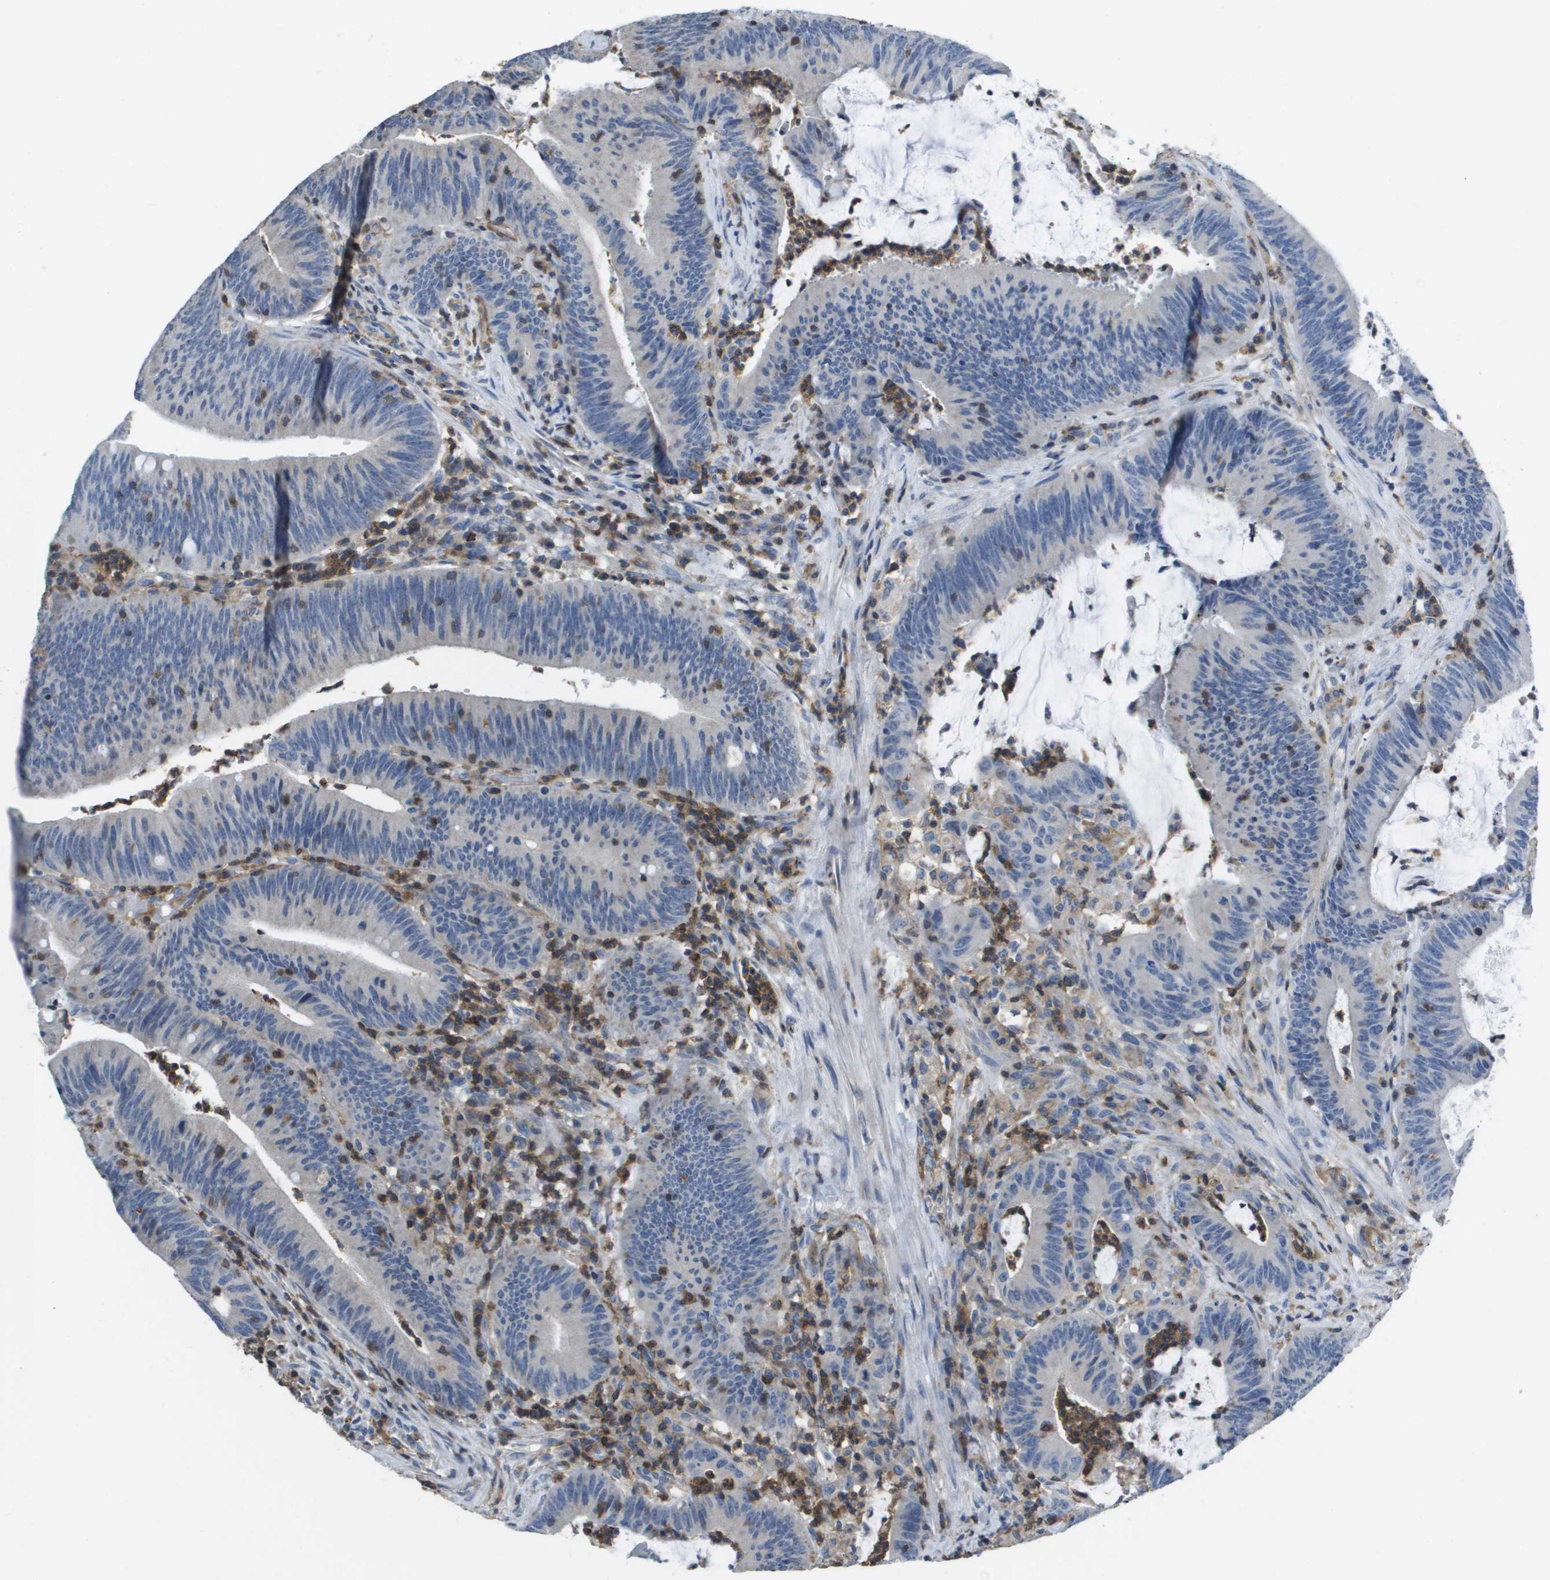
{"staining": {"intensity": "negative", "quantity": "none", "location": "none"}, "tissue": "colorectal cancer", "cell_type": "Tumor cells", "image_type": "cancer", "snomed": [{"axis": "morphology", "description": "Normal tissue, NOS"}, {"axis": "morphology", "description": "Adenocarcinoma, NOS"}, {"axis": "topography", "description": "Rectum"}], "caption": "Immunohistochemistry (IHC) photomicrograph of neoplastic tissue: human colorectal cancer (adenocarcinoma) stained with DAB (3,3'-diaminobenzidine) displays no significant protein positivity in tumor cells. The staining was performed using DAB to visualize the protein expression in brown, while the nuclei were stained in blue with hematoxylin (Magnification: 20x).", "gene": "RCSD1", "patient": {"sex": "female", "age": 66}}